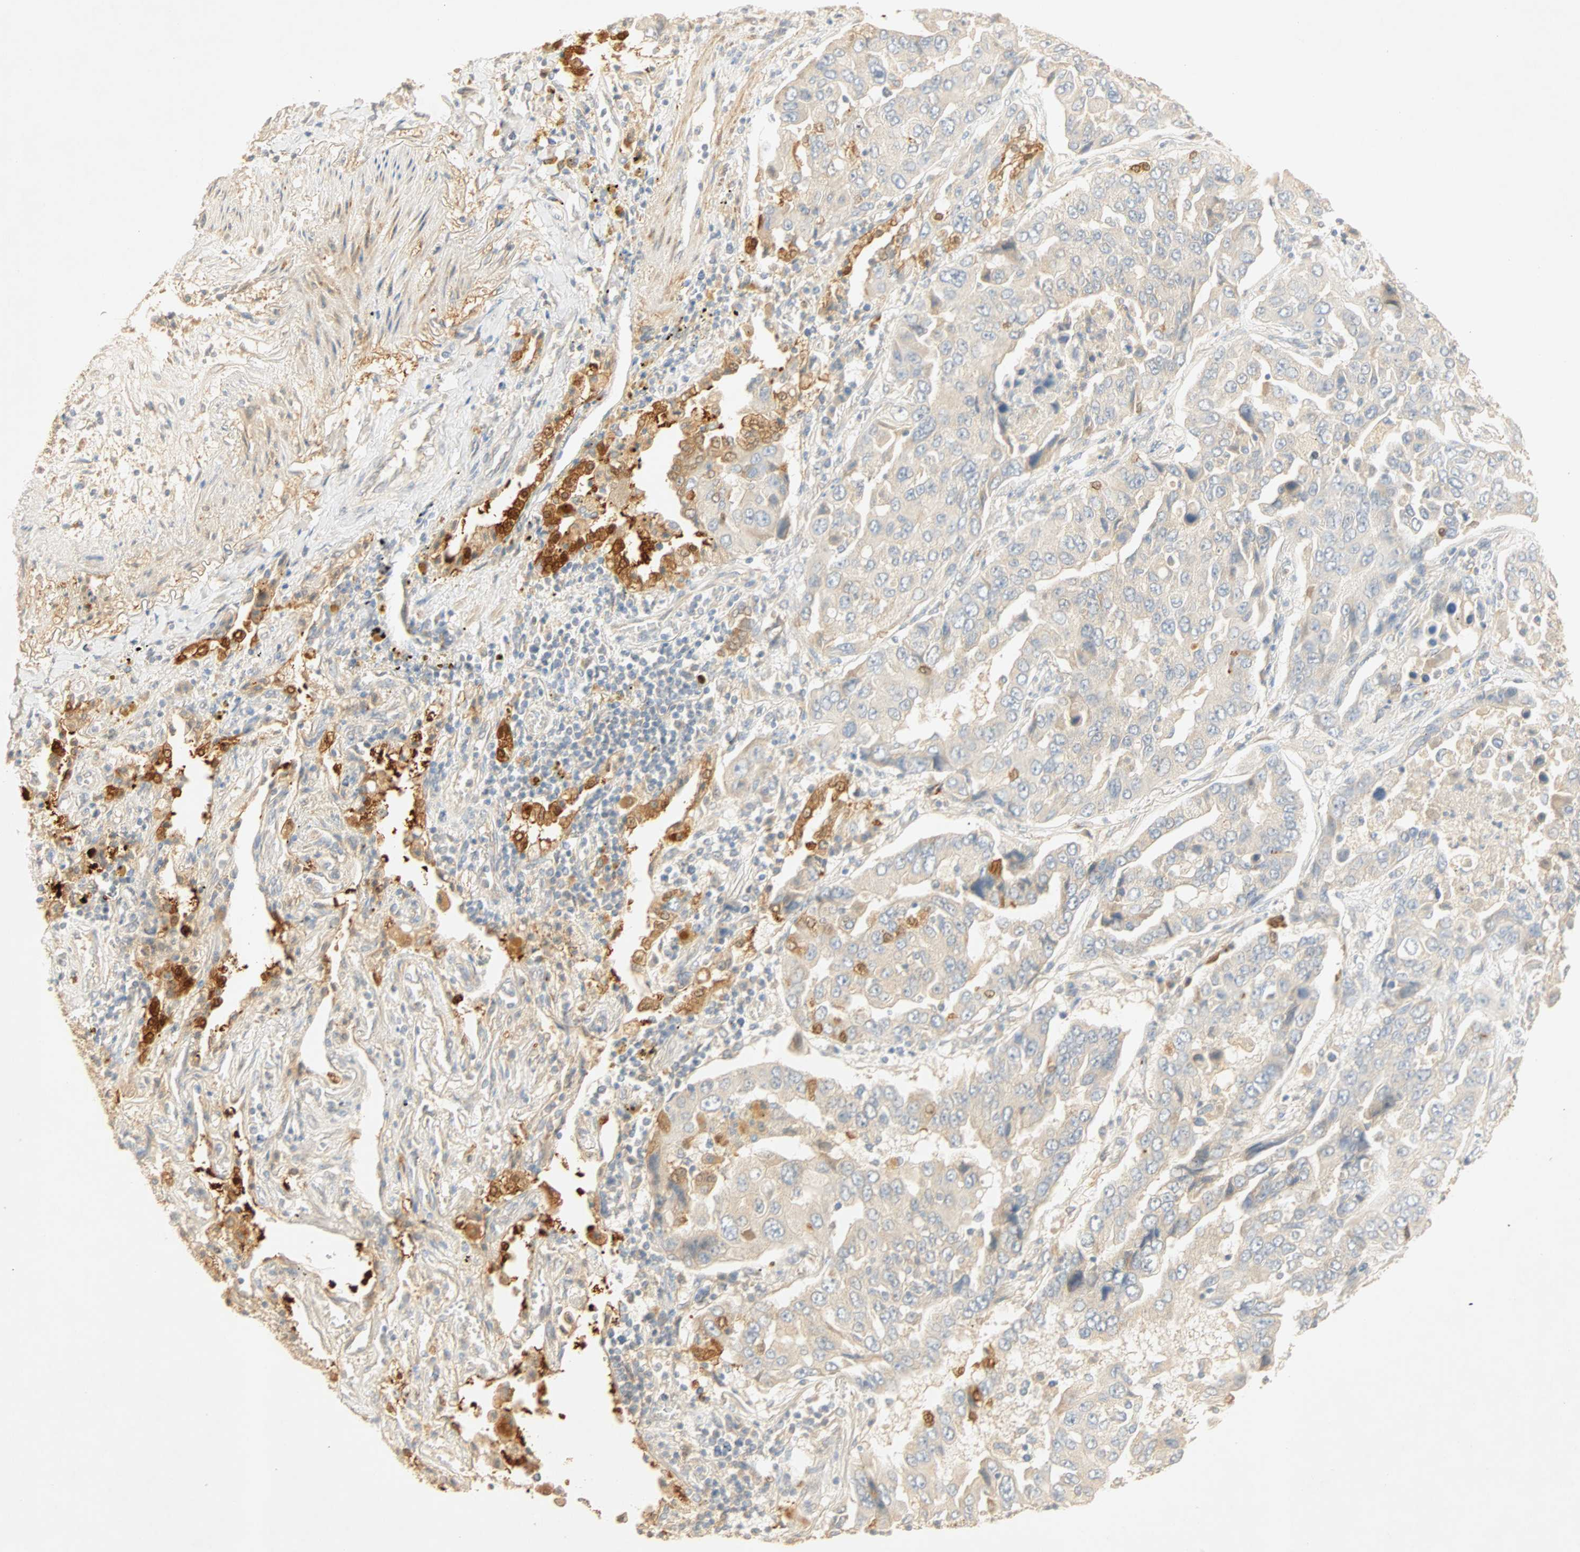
{"staining": {"intensity": "negative", "quantity": "none", "location": "none"}, "tissue": "lung cancer", "cell_type": "Tumor cells", "image_type": "cancer", "snomed": [{"axis": "morphology", "description": "Adenocarcinoma, NOS"}, {"axis": "topography", "description": "Lung"}], "caption": "High magnification brightfield microscopy of lung adenocarcinoma stained with DAB (3,3'-diaminobenzidine) (brown) and counterstained with hematoxylin (blue): tumor cells show no significant staining. (Stains: DAB (3,3'-diaminobenzidine) immunohistochemistry (IHC) with hematoxylin counter stain, Microscopy: brightfield microscopy at high magnification).", "gene": "SELENBP1", "patient": {"sex": "female", "age": 65}}